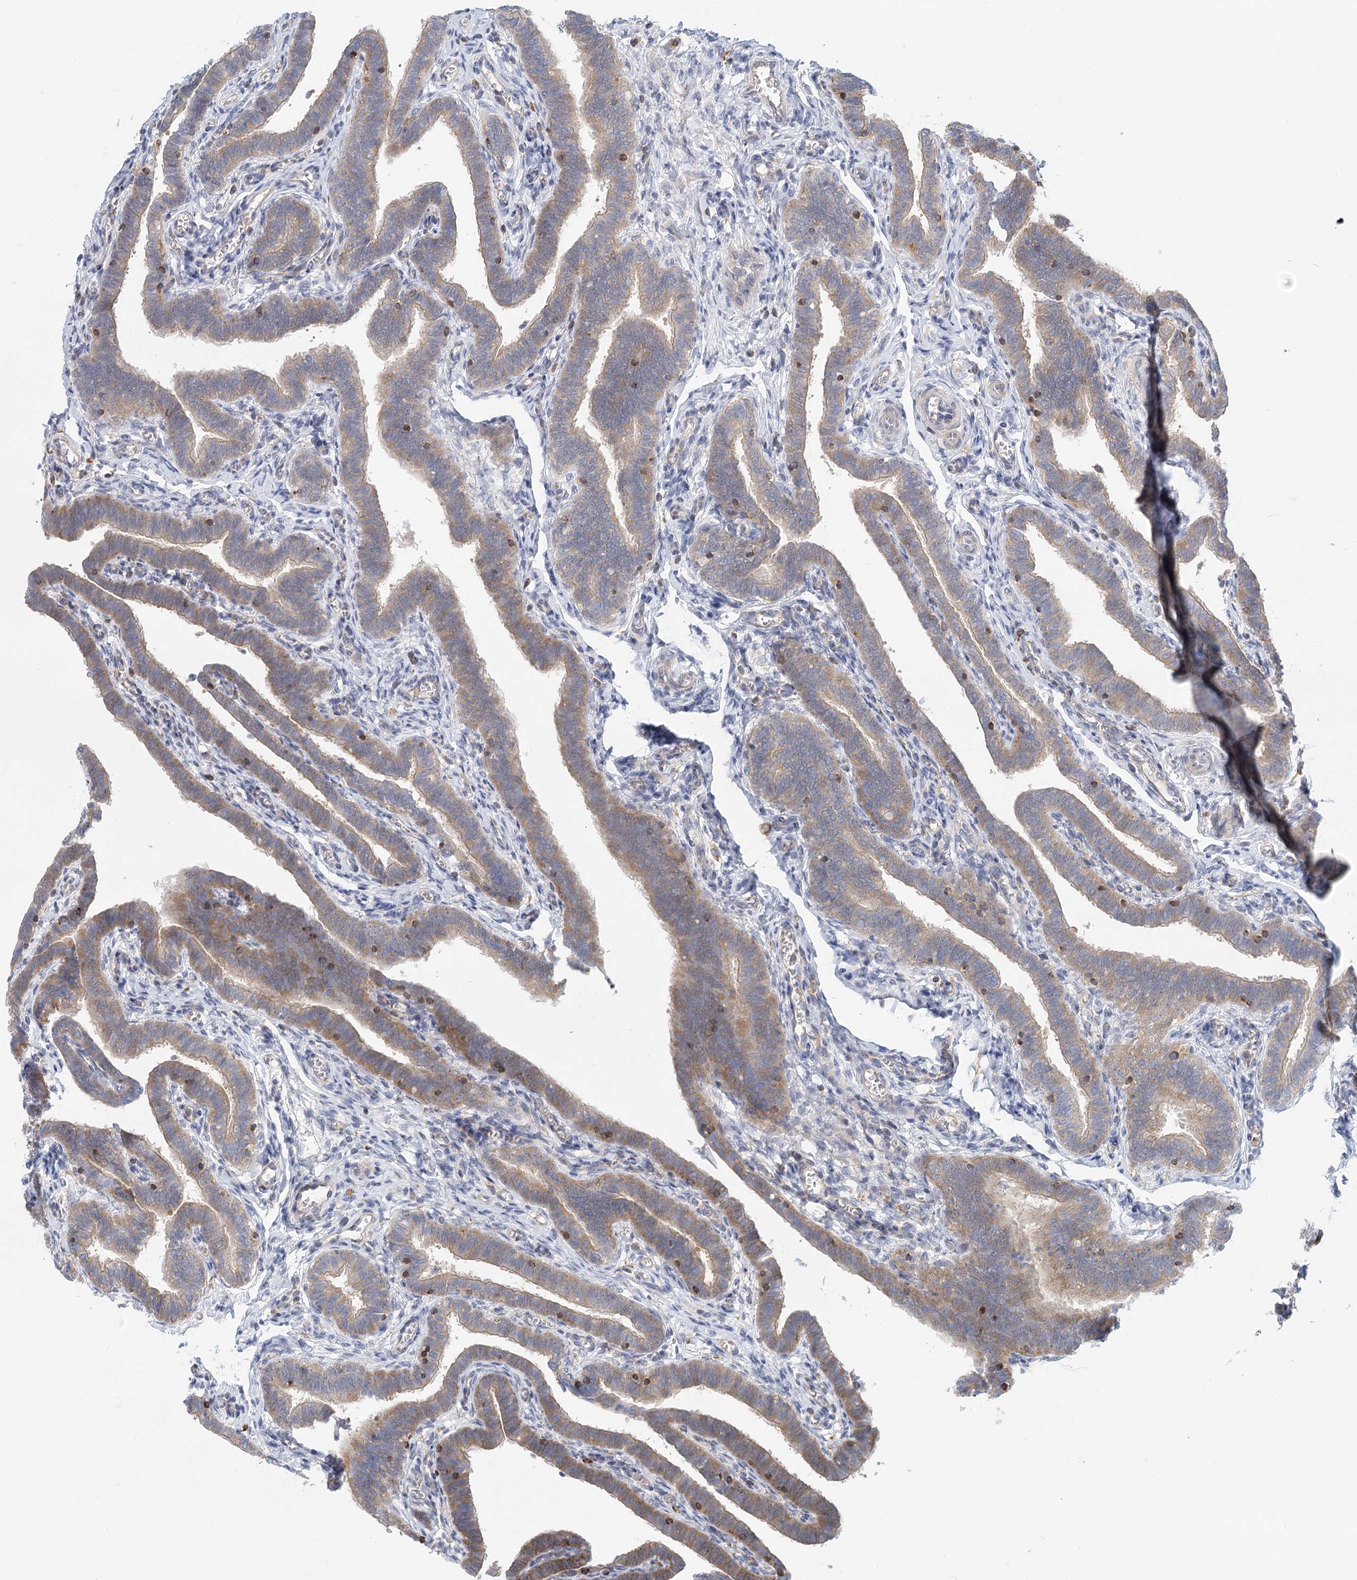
{"staining": {"intensity": "moderate", "quantity": "25%-75%", "location": "cytoplasmic/membranous"}, "tissue": "fallopian tube", "cell_type": "Glandular cells", "image_type": "normal", "snomed": [{"axis": "morphology", "description": "Normal tissue, NOS"}, {"axis": "topography", "description": "Fallopian tube"}], "caption": "This micrograph displays benign fallopian tube stained with immunohistochemistry (IHC) to label a protein in brown. The cytoplasmic/membranous of glandular cells show moderate positivity for the protein. Nuclei are counter-stained blue.", "gene": "UMPS", "patient": {"sex": "female", "age": 36}}